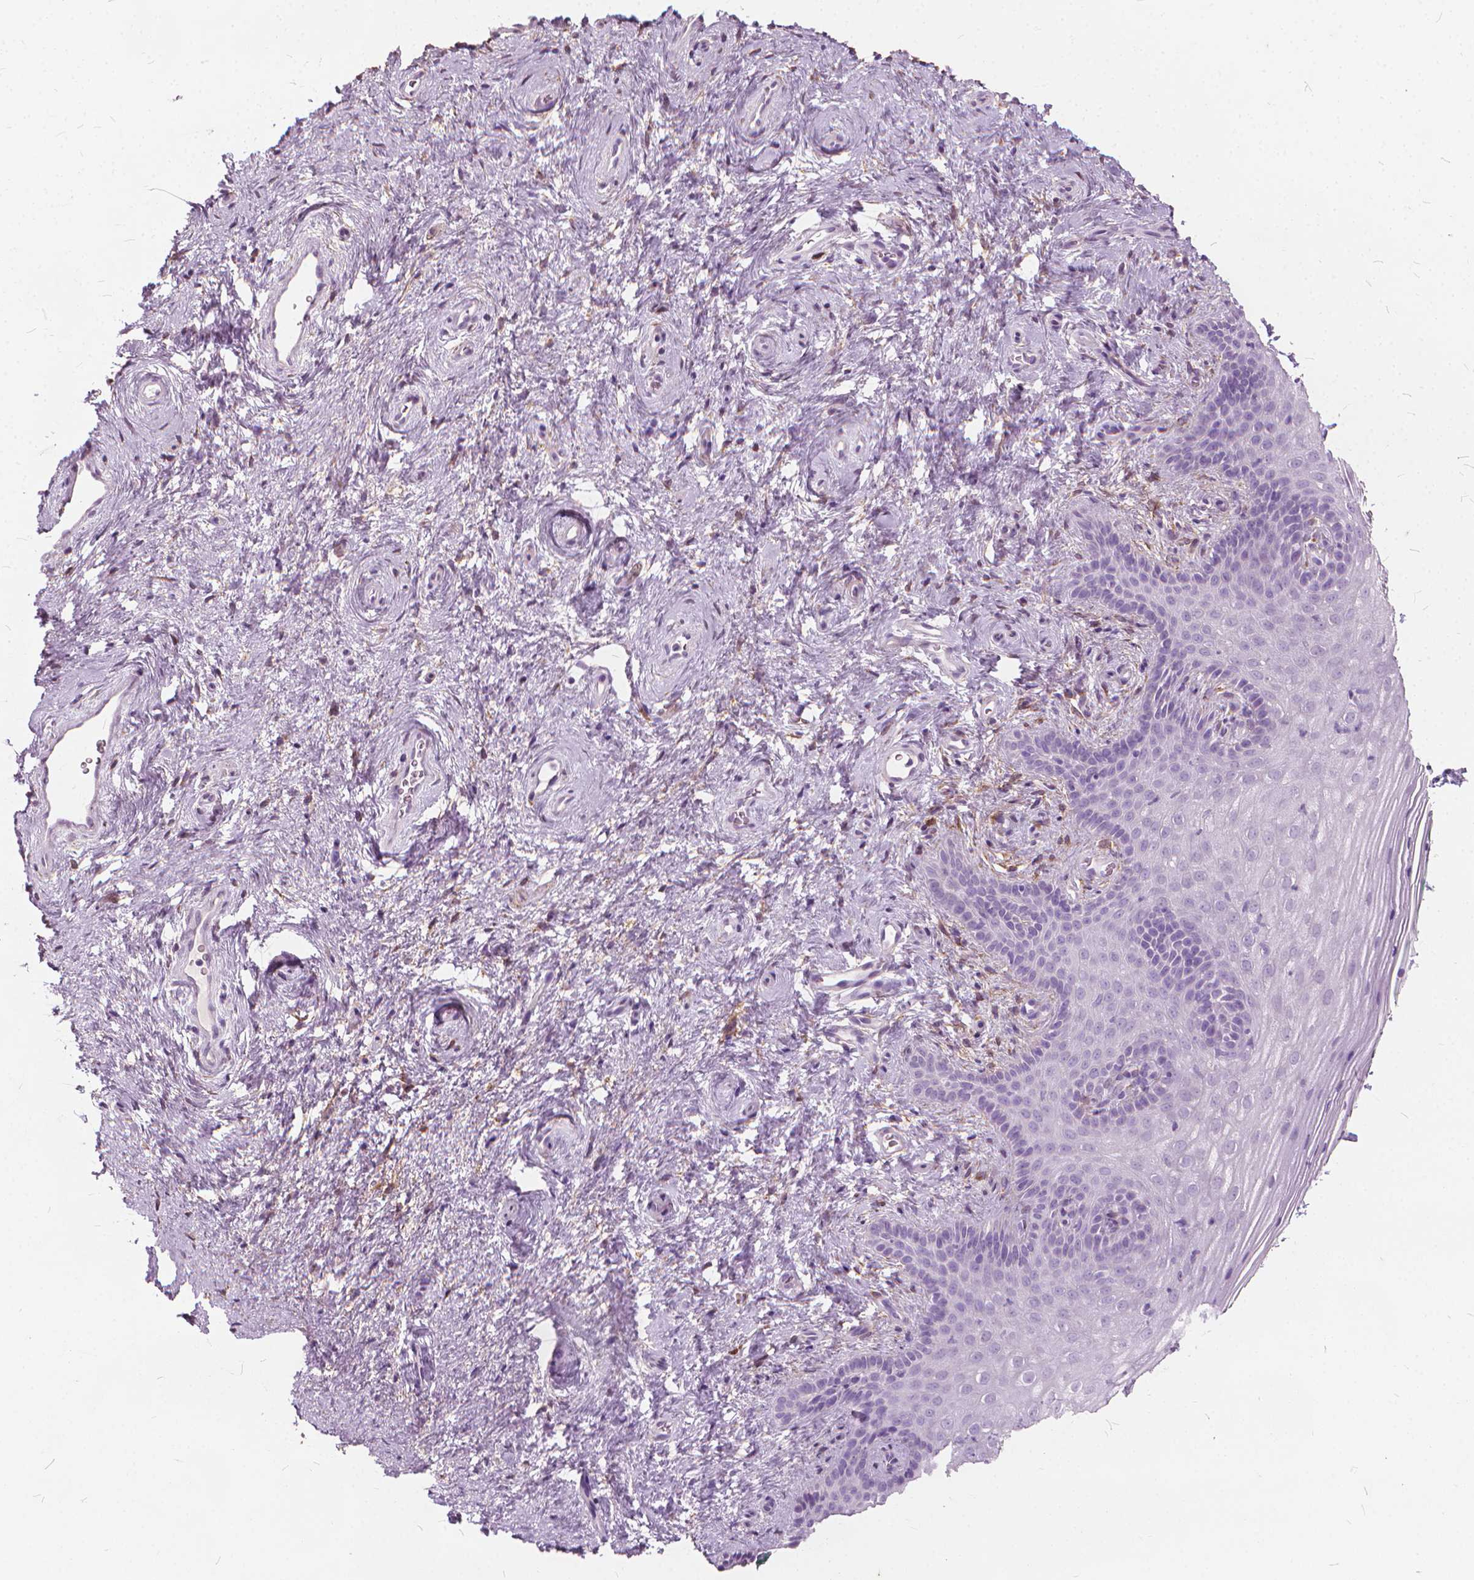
{"staining": {"intensity": "negative", "quantity": "none", "location": "none"}, "tissue": "vagina", "cell_type": "Squamous epithelial cells", "image_type": "normal", "snomed": [{"axis": "morphology", "description": "Normal tissue, NOS"}, {"axis": "topography", "description": "Vagina"}], "caption": "DAB immunohistochemical staining of normal vagina demonstrates no significant expression in squamous epithelial cells. (Brightfield microscopy of DAB immunohistochemistry (IHC) at high magnification).", "gene": "DNM1", "patient": {"sex": "female", "age": 45}}